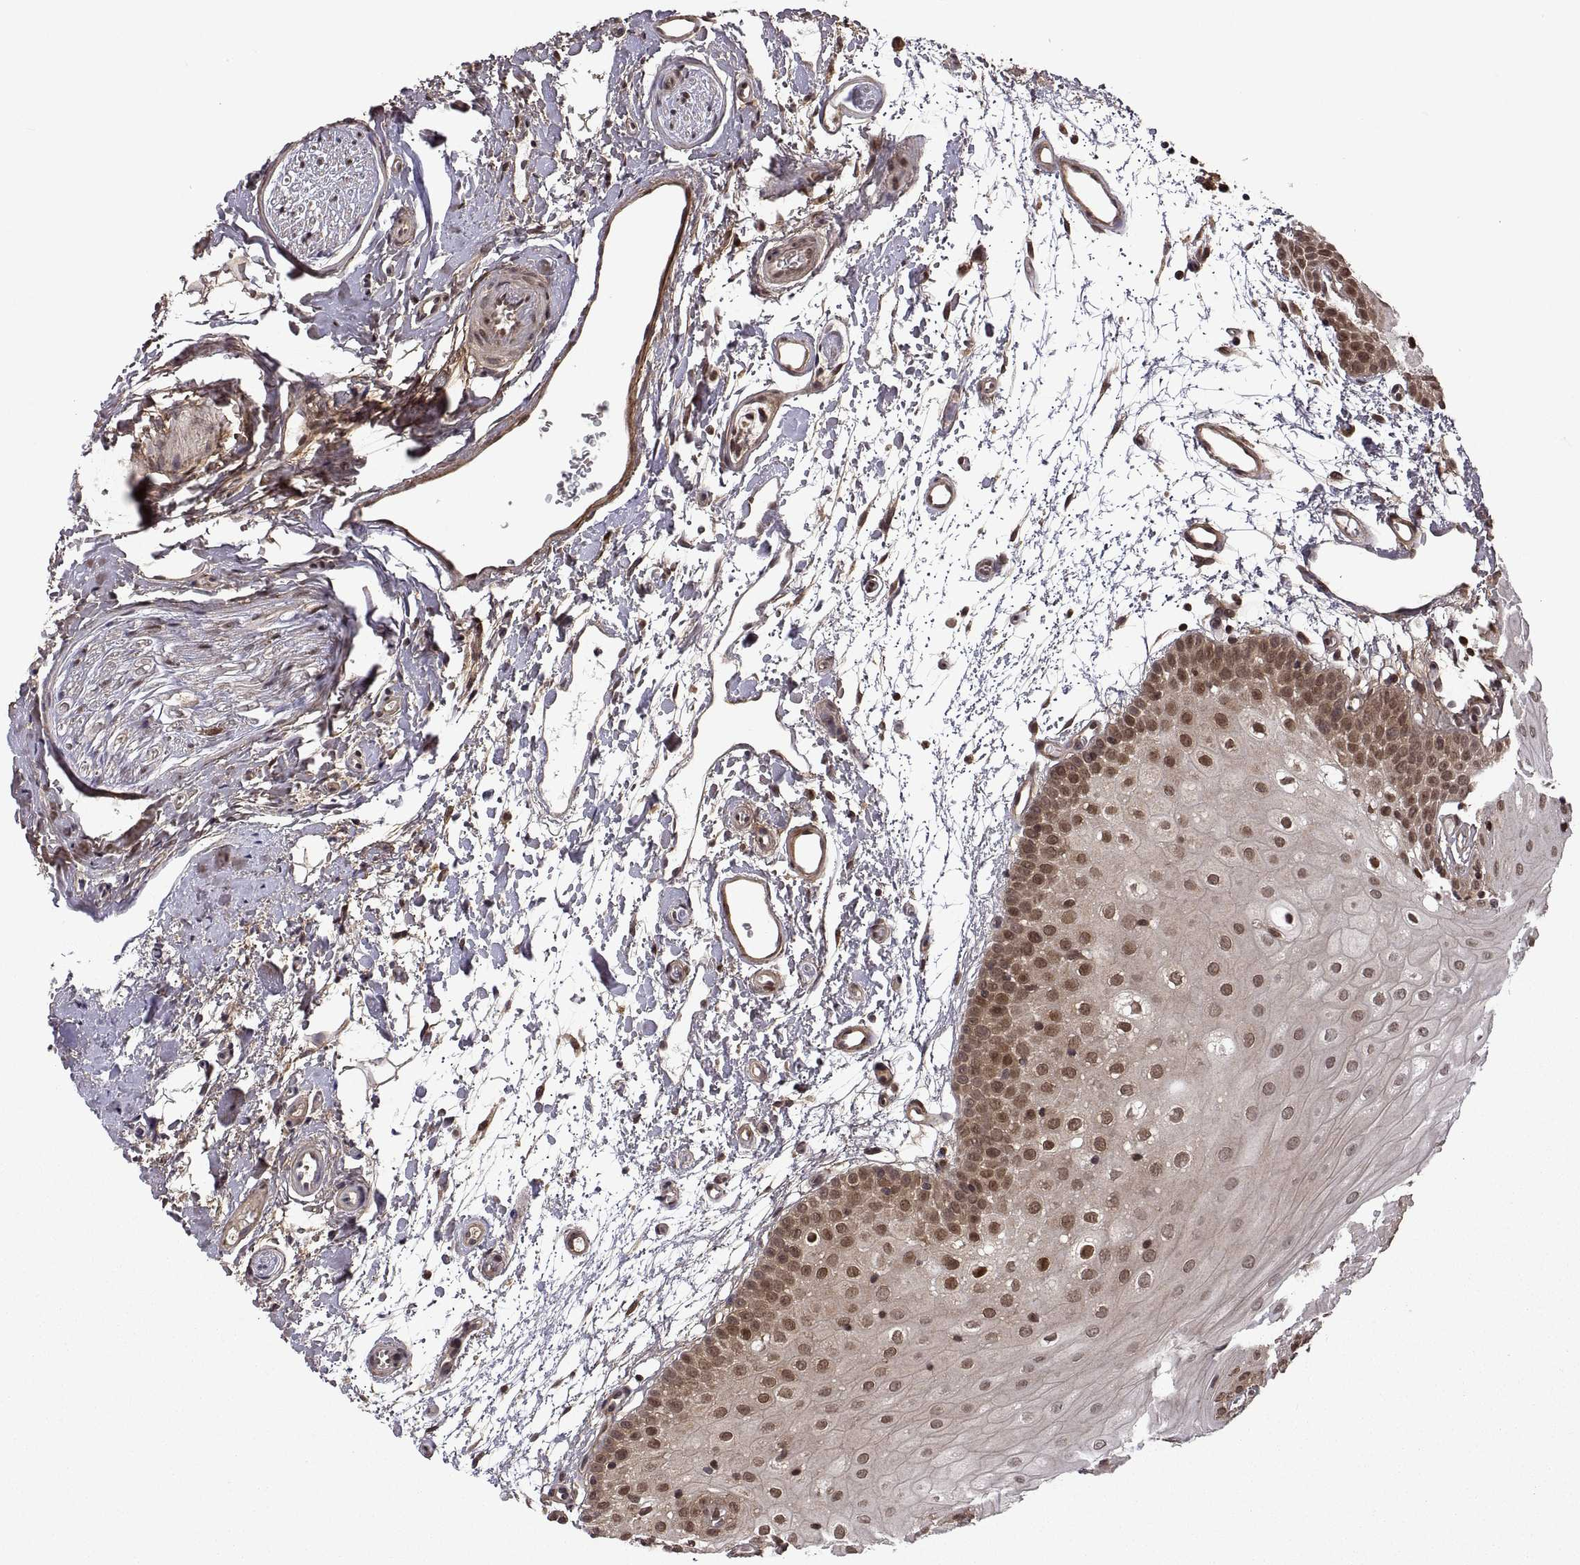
{"staining": {"intensity": "moderate", "quantity": ">75%", "location": "cytoplasmic/membranous,nuclear"}, "tissue": "oral mucosa", "cell_type": "Squamous epithelial cells", "image_type": "normal", "snomed": [{"axis": "morphology", "description": "Normal tissue, NOS"}, {"axis": "morphology", "description": "Squamous cell carcinoma, NOS"}, {"axis": "topography", "description": "Oral tissue"}, {"axis": "topography", "description": "Head-Neck"}], "caption": "High-power microscopy captured an immunohistochemistry photomicrograph of normal oral mucosa, revealing moderate cytoplasmic/membranous,nuclear expression in about >75% of squamous epithelial cells.", "gene": "ZNRF2", "patient": {"sex": "female", "age": 75}}